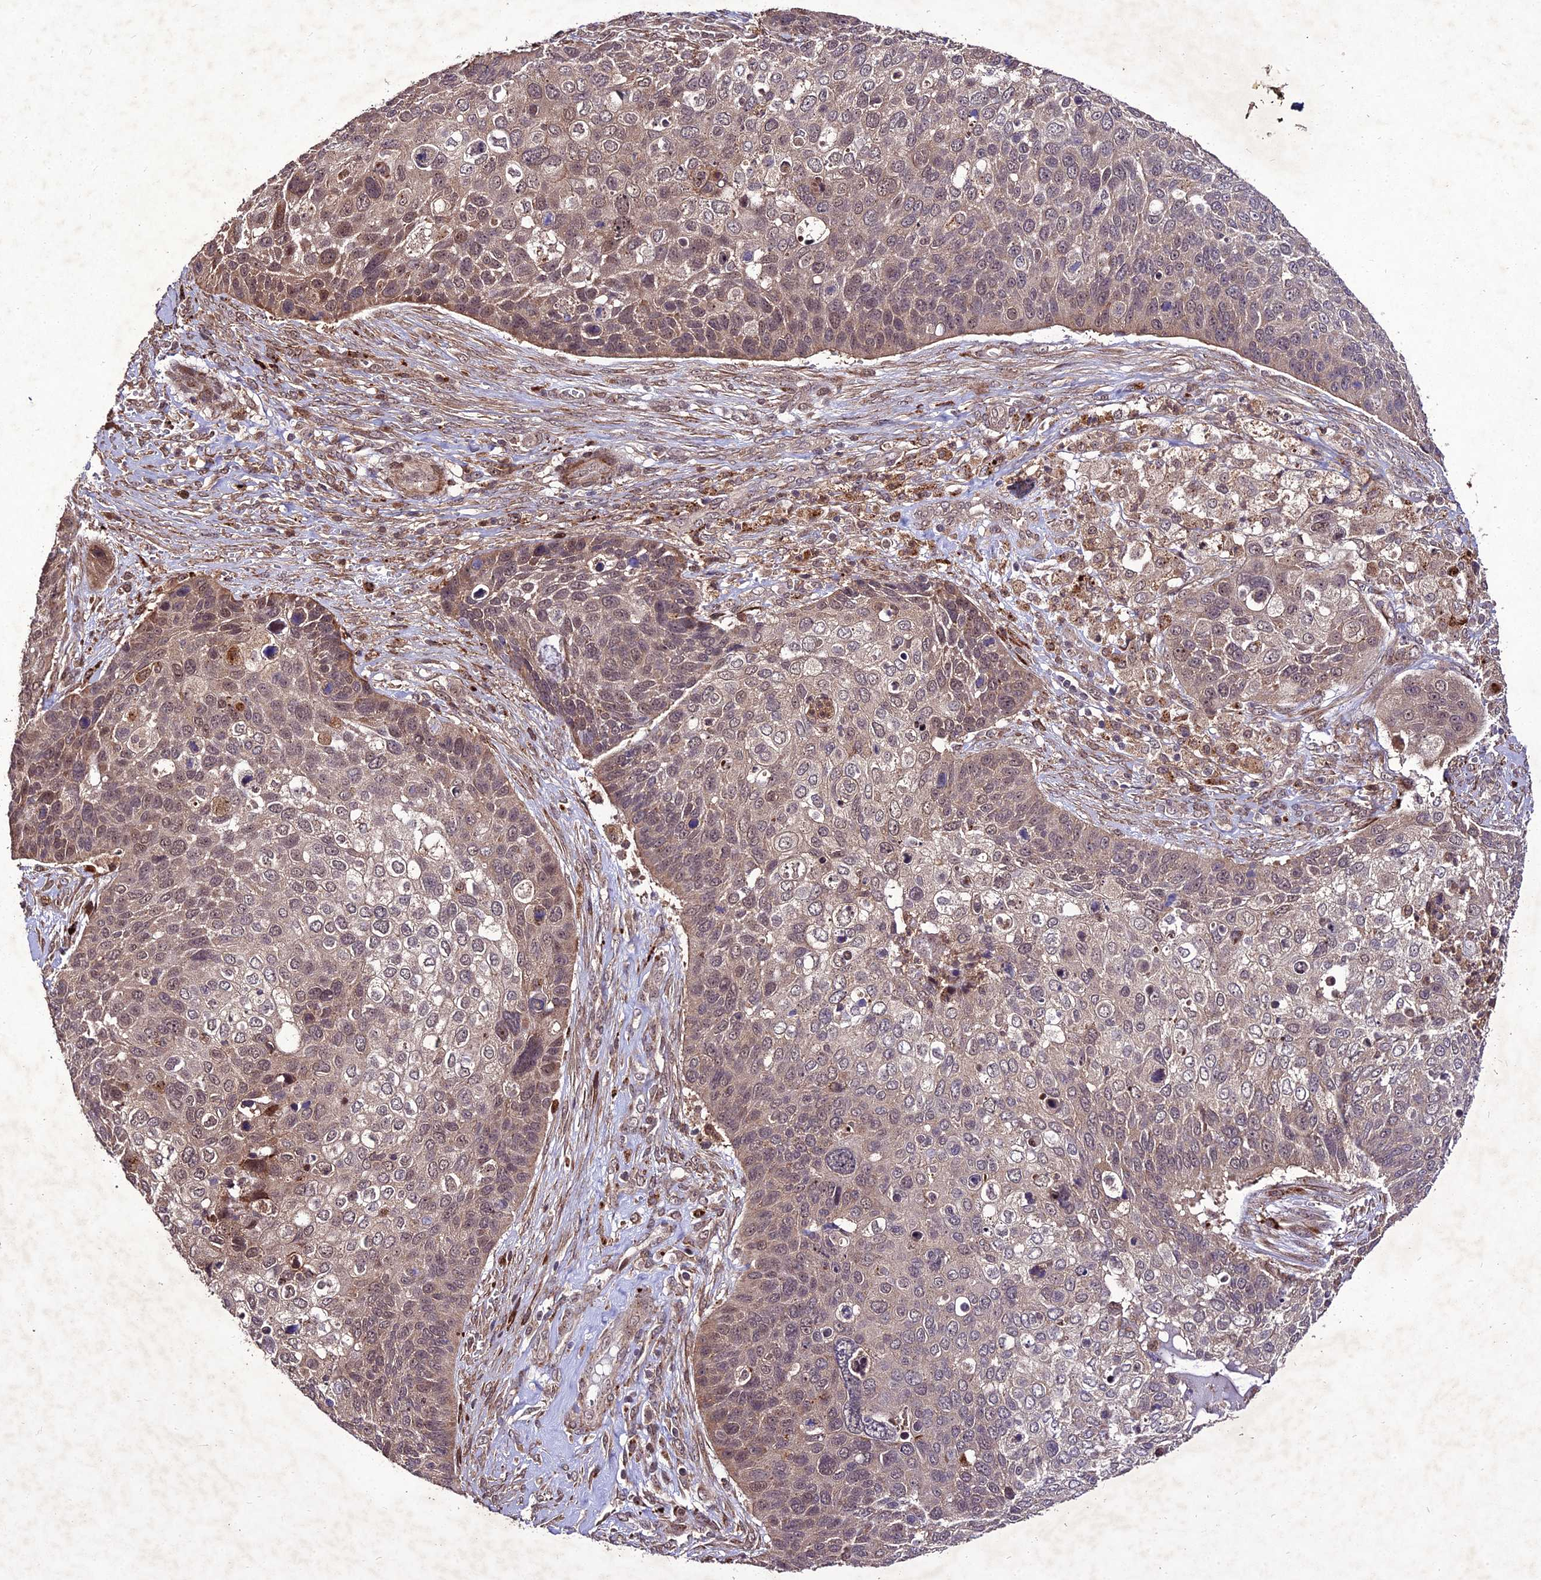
{"staining": {"intensity": "weak", "quantity": "25%-75%", "location": "cytoplasmic/membranous,nuclear"}, "tissue": "skin cancer", "cell_type": "Tumor cells", "image_type": "cancer", "snomed": [{"axis": "morphology", "description": "Basal cell carcinoma"}, {"axis": "topography", "description": "Skin"}], "caption": "Immunohistochemistry micrograph of neoplastic tissue: skin cancer stained using IHC shows low levels of weak protein expression localized specifically in the cytoplasmic/membranous and nuclear of tumor cells, appearing as a cytoplasmic/membranous and nuclear brown color.", "gene": "ZNF766", "patient": {"sex": "female", "age": 74}}